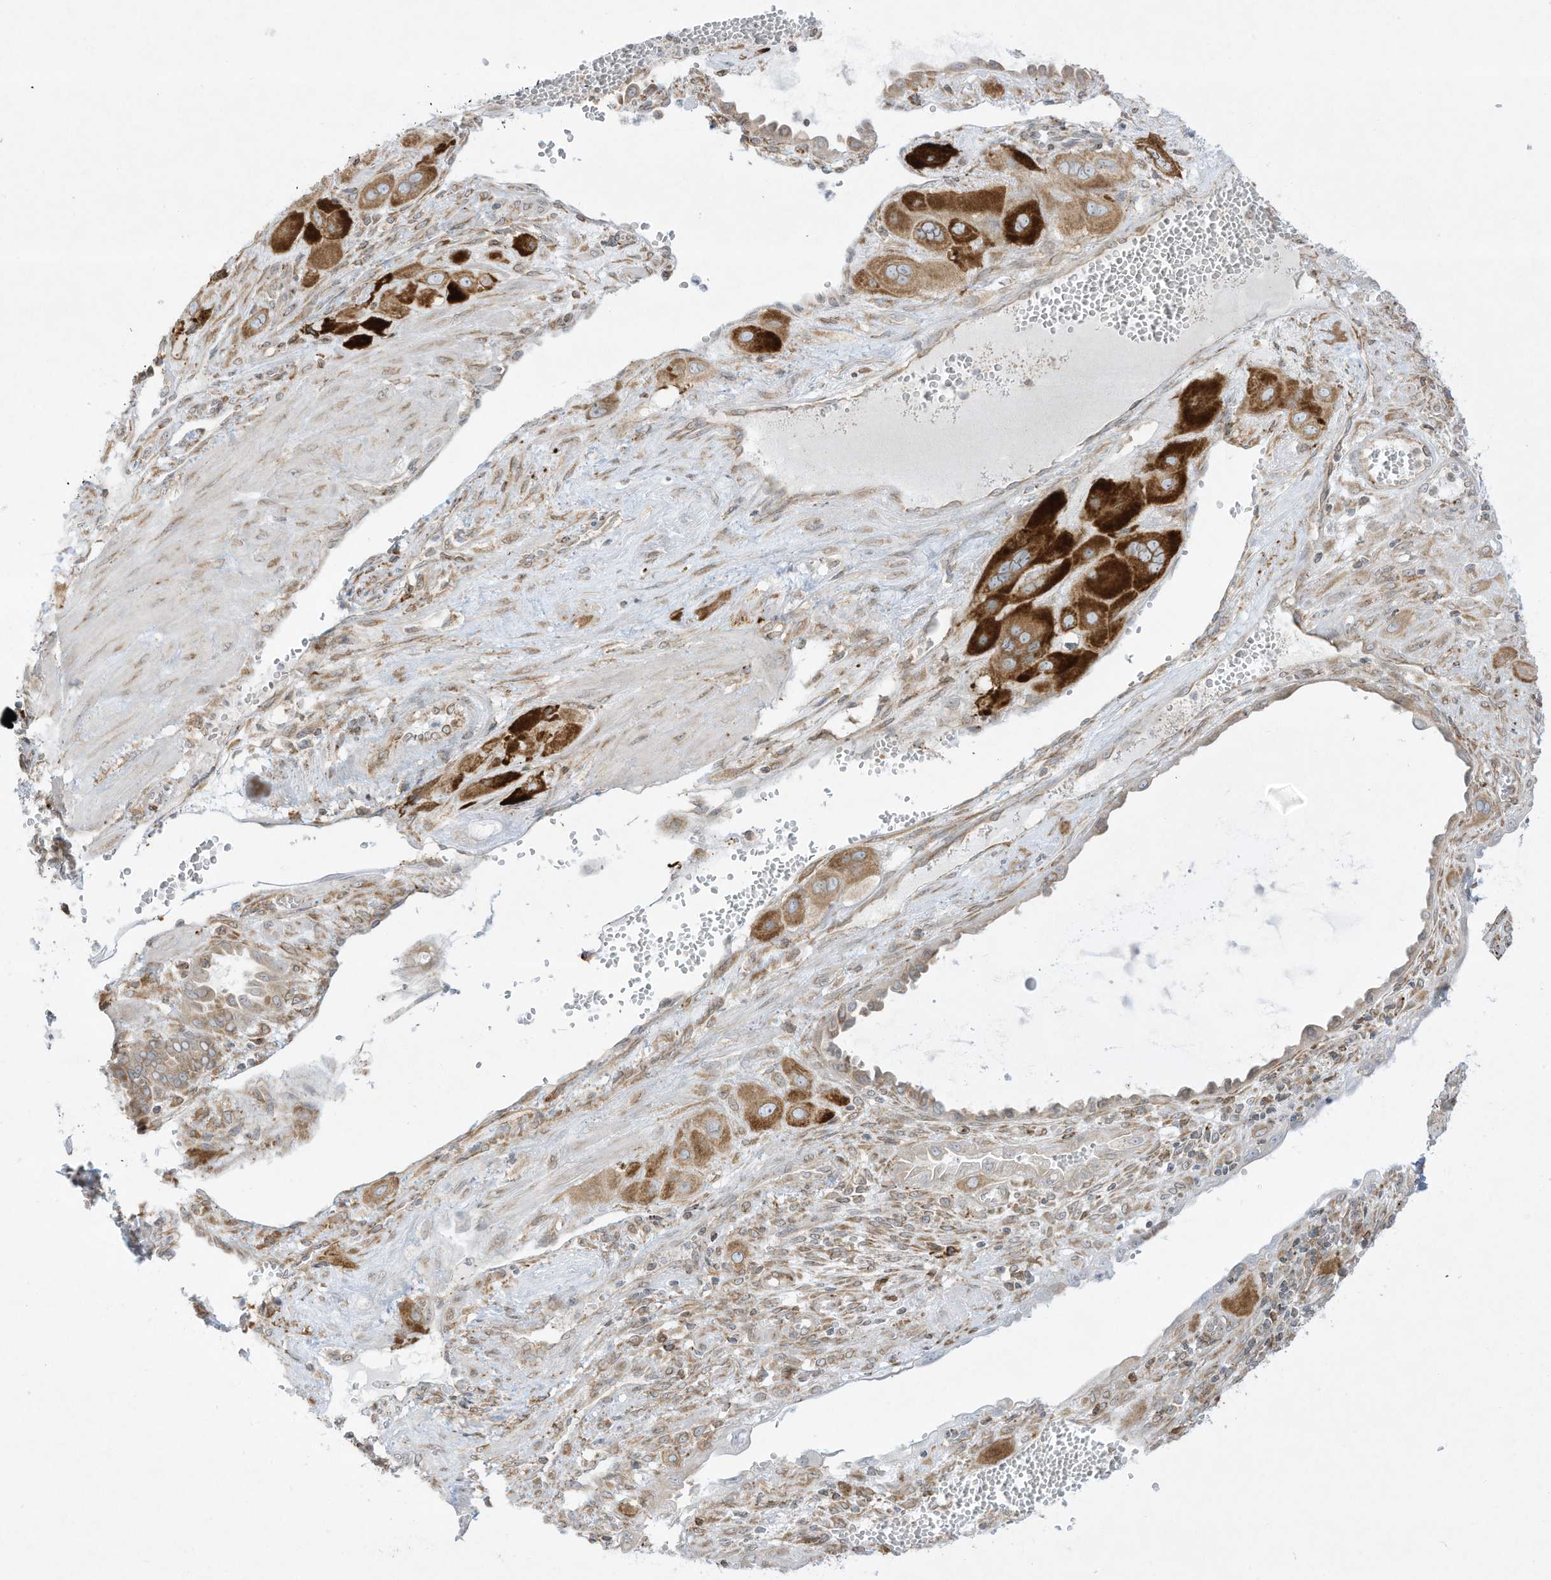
{"staining": {"intensity": "strong", "quantity": "25%-75%", "location": "cytoplasmic/membranous"}, "tissue": "cervical cancer", "cell_type": "Tumor cells", "image_type": "cancer", "snomed": [{"axis": "morphology", "description": "Squamous cell carcinoma, NOS"}, {"axis": "topography", "description": "Cervix"}], "caption": "Cervical squamous cell carcinoma was stained to show a protein in brown. There is high levels of strong cytoplasmic/membranous positivity in about 25%-75% of tumor cells.", "gene": "PTK6", "patient": {"sex": "female", "age": 34}}